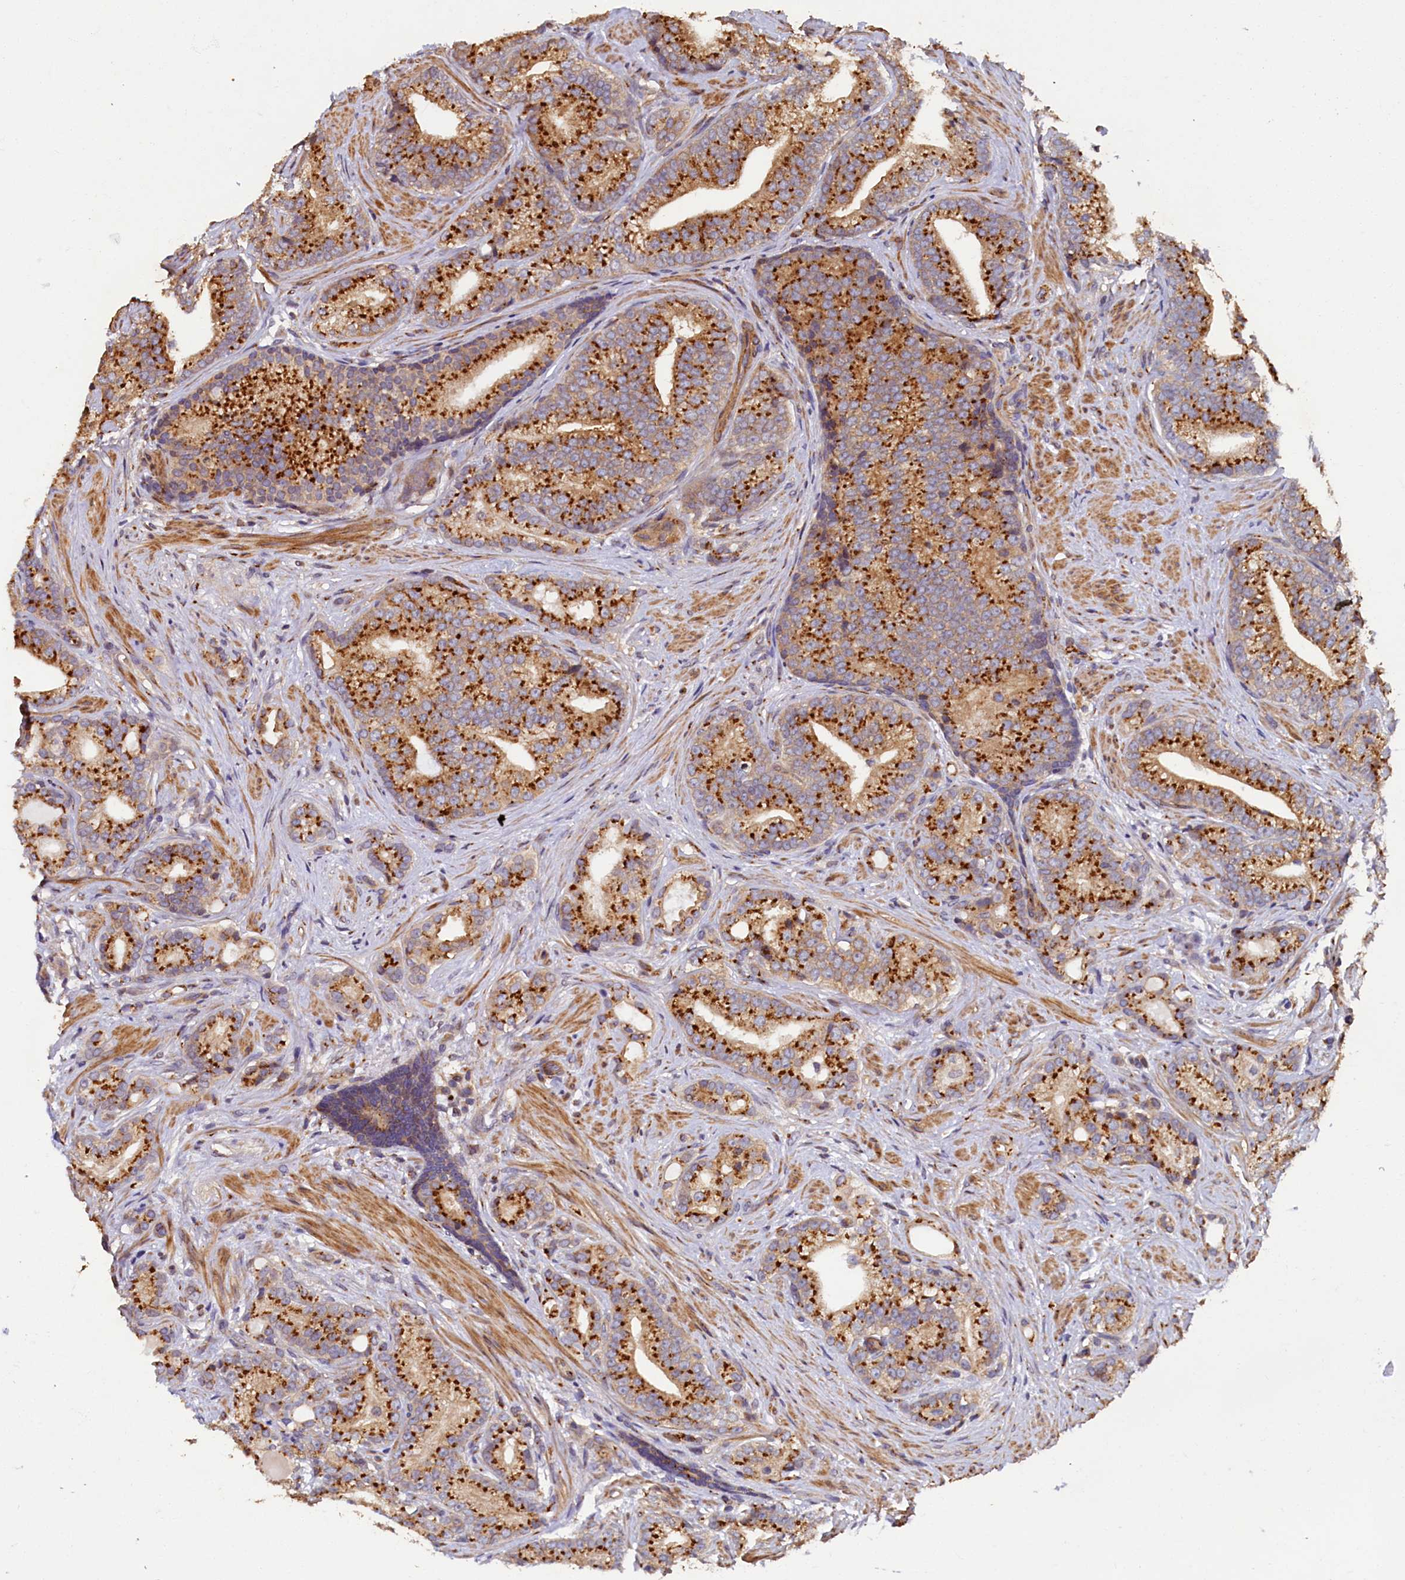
{"staining": {"intensity": "strong", "quantity": ">75%", "location": "cytoplasmic/membranous"}, "tissue": "prostate cancer", "cell_type": "Tumor cells", "image_type": "cancer", "snomed": [{"axis": "morphology", "description": "Adenocarcinoma, Low grade"}, {"axis": "topography", "description": "Prostate"}], "caption": "Prostate cancer (low-grade adenocarcinoma) tissue displays strong cytoplasmic/membranous staining in approximately >75% of tumor cells The staining was performed using DAB to visualize the protein expression in brown, while the nuclei were stained in blue with hematoxylin (Magnification: 20x).", "gene": "TMEM181", "patient": {"sex": "male", "age": 71}}